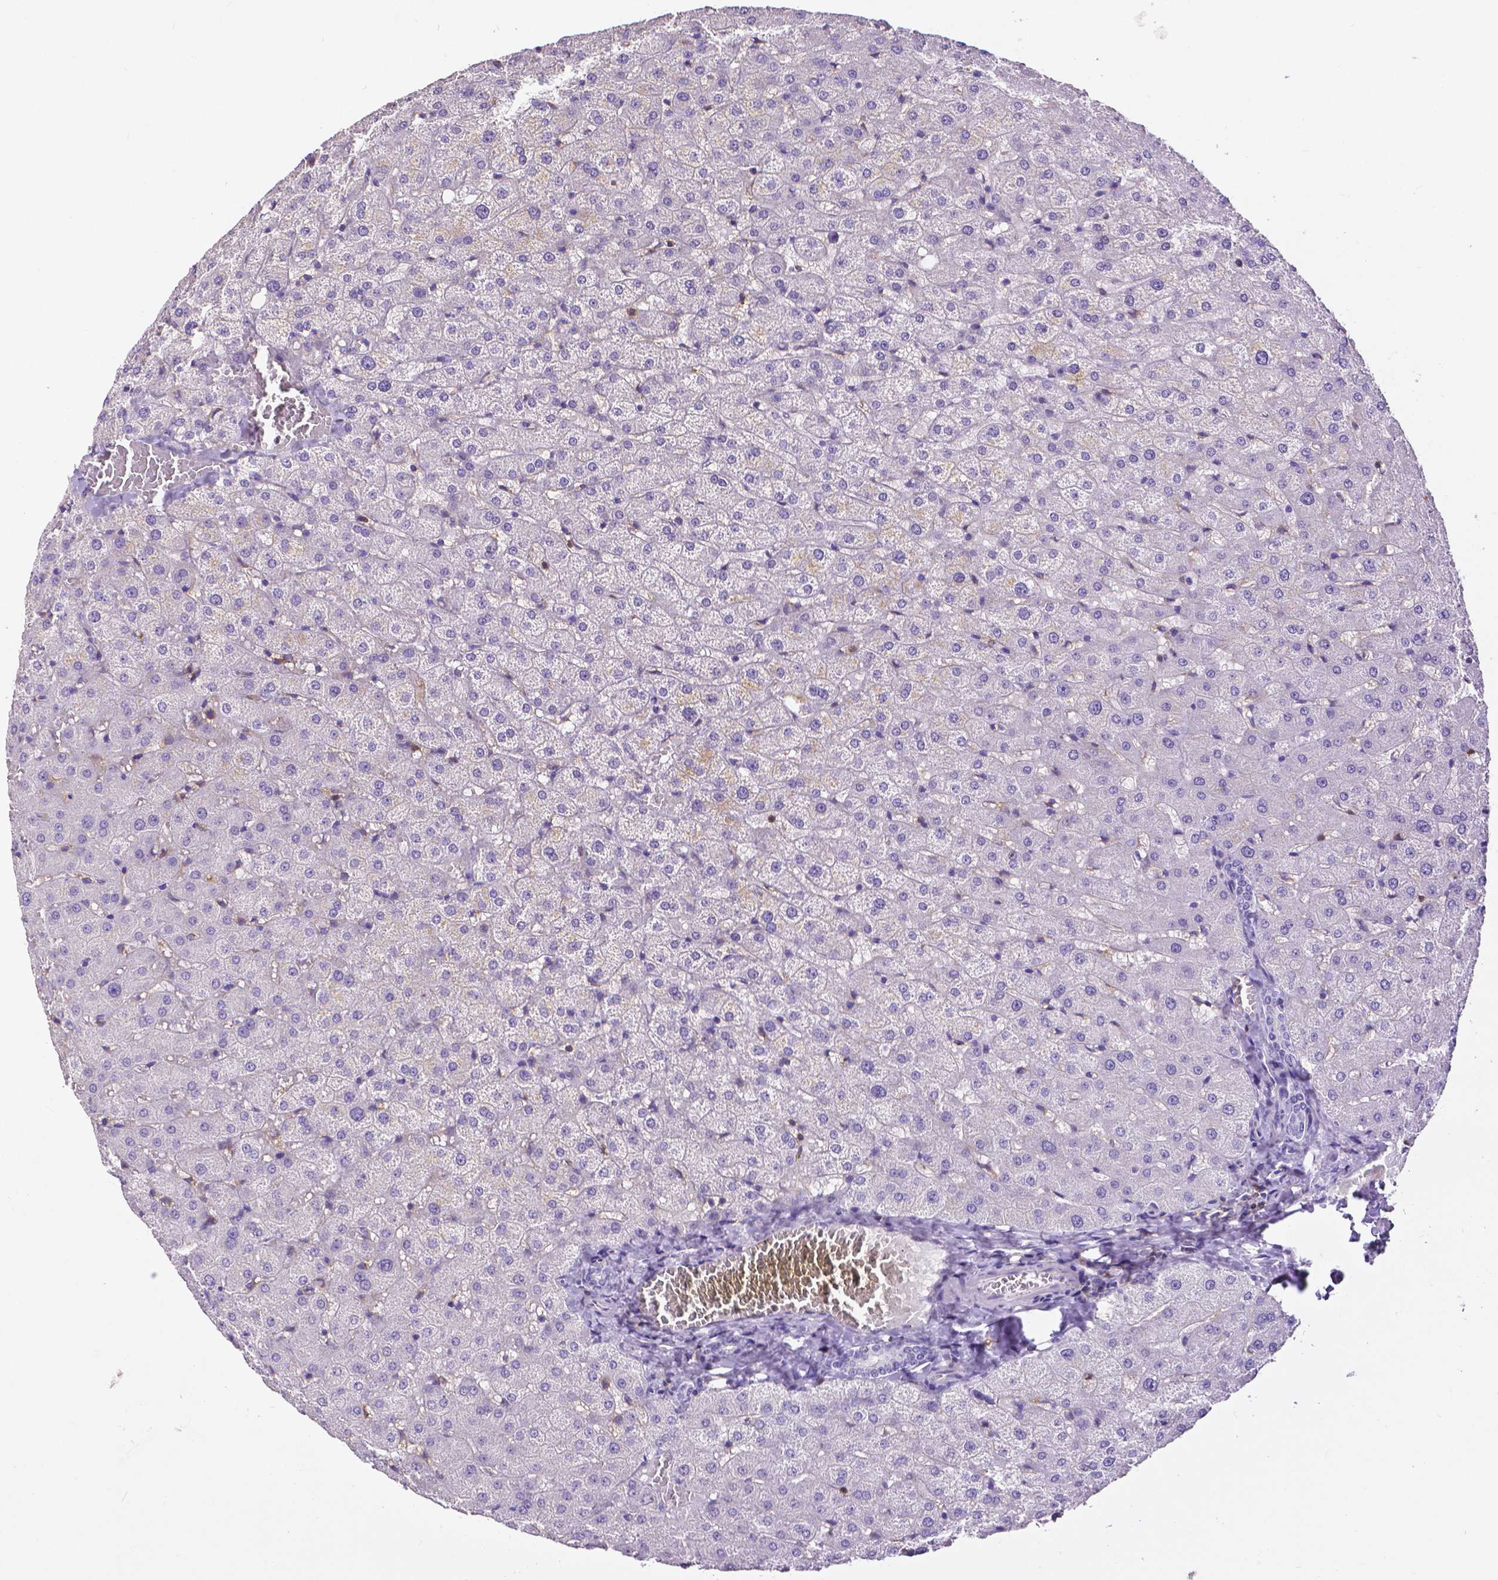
{"staining": {"intensity": "negative", "quantity": "none", "location": "none"}, "tissue": "liver", "cell_type": "Cholangiocytes", "image_type": "normal", "snomed": [{"axis": "morphology", "description": "Normal tissue, NOS"}, {"axis": "topography", "description": "Liver"}], "caption": "DAB (3,3'-diaminobenzidine) immunohistochemical staining of normal liver shows no significant positivity in cholangiocytes. (Brightfield microscopy of DAB (3,3'-diaminobenzidine) immunohistochemistry at high magnification).", "gene": "CD4", "patient": {"sex": "female", "age": 50}}